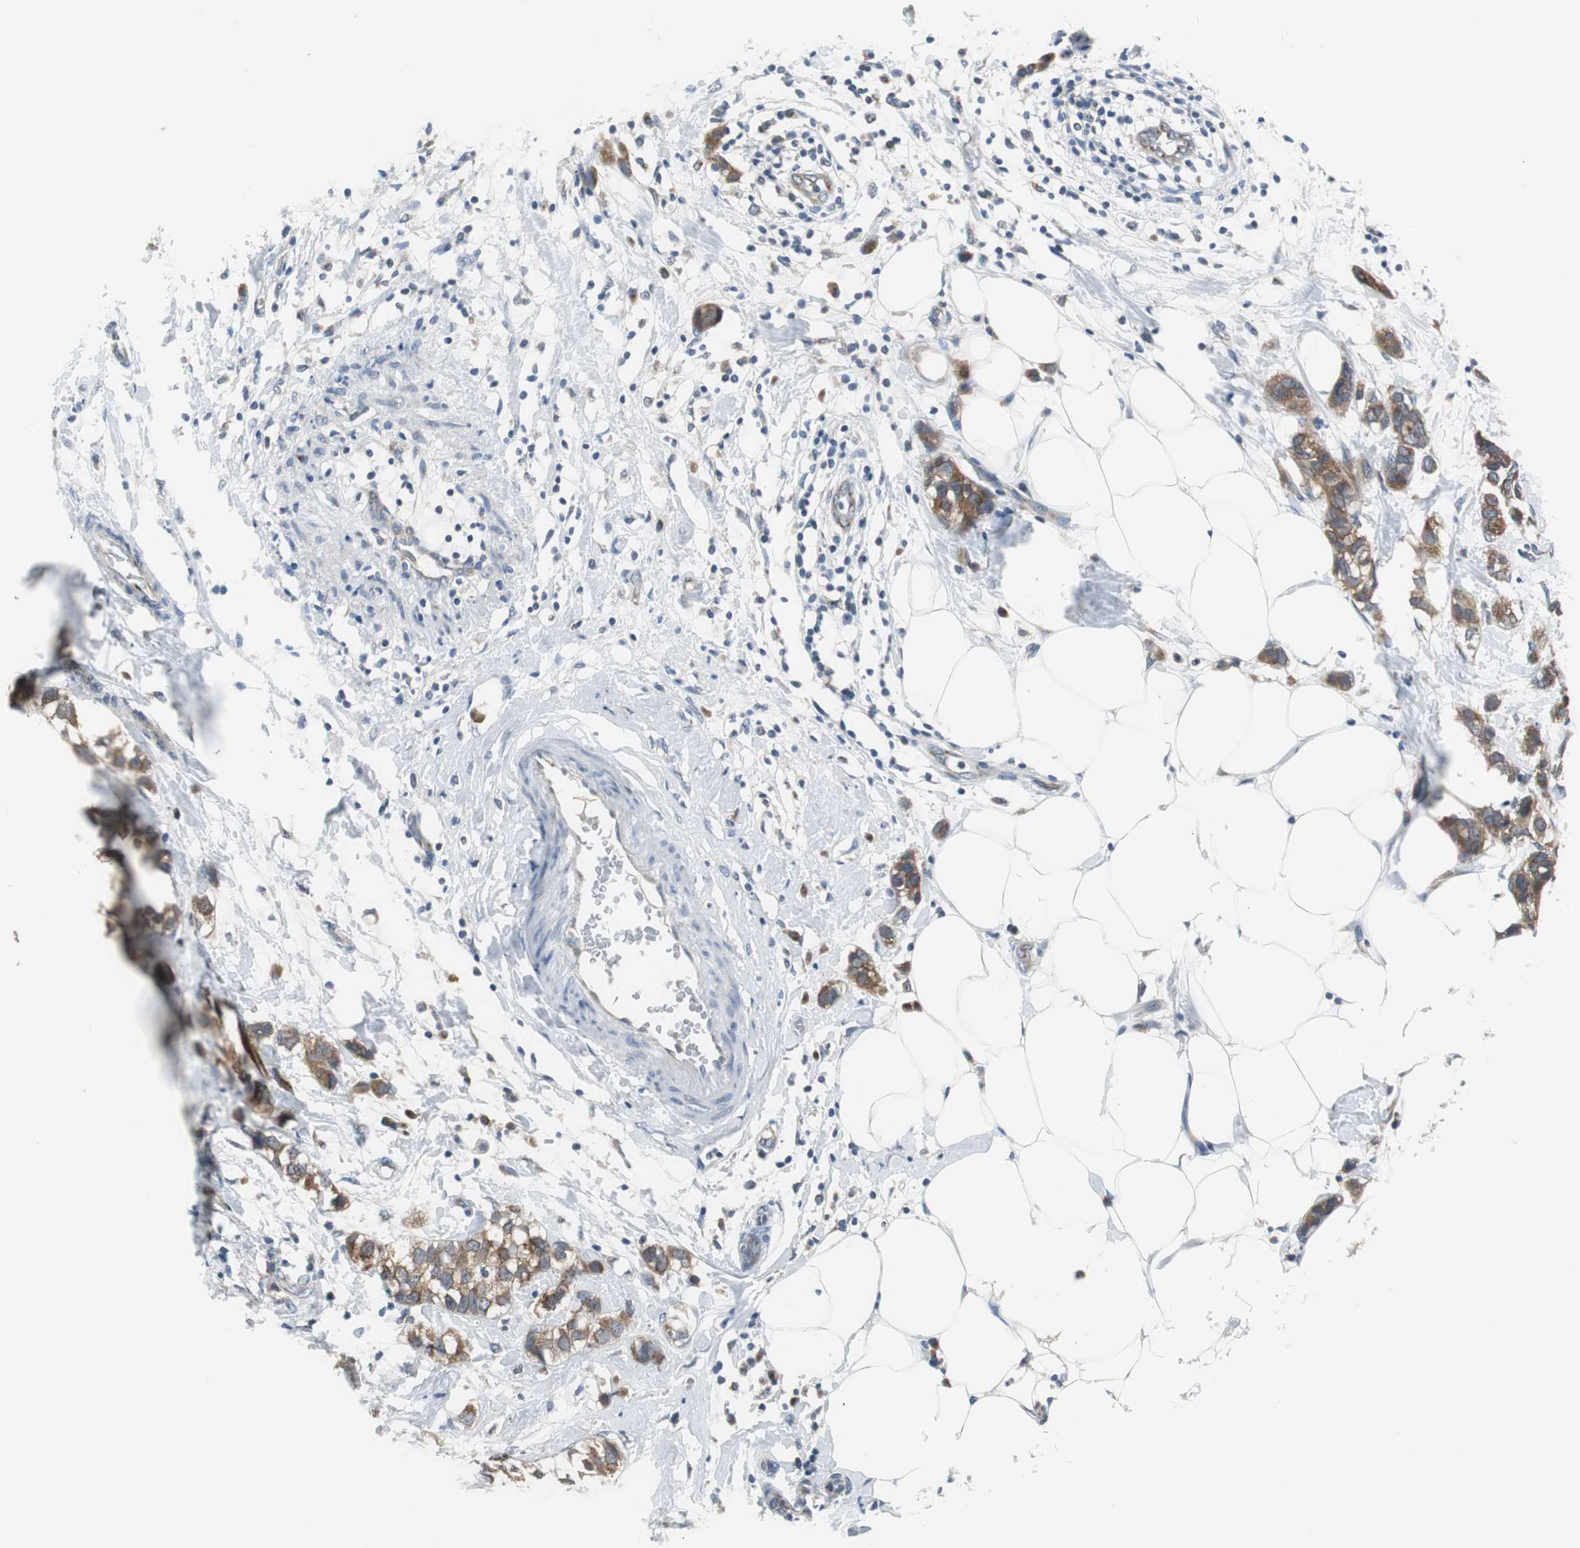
{"staining": {"intensity": "strong", "quantity": ">75%", "location": "cytoplasmic/membranous"}, "tissue": "breast cancer", "cell_type": "Tumor cells", "image_type": "cancer", "snomed": [{"axis": "morphology", "description": "Normal tissue, NOS"}, {"axis": "morphology", "description": "Duct carcinoma"}, {"axis": "topography", "description": "Breast"}], "caption": "This is an image of IHC staining of intraductal carcinoma (breast), which shows strong expression in the cytoplasmic/membranous of tumor cells.", "gene": "PLAA", "patient": {"sex": "female", "age": 50}}